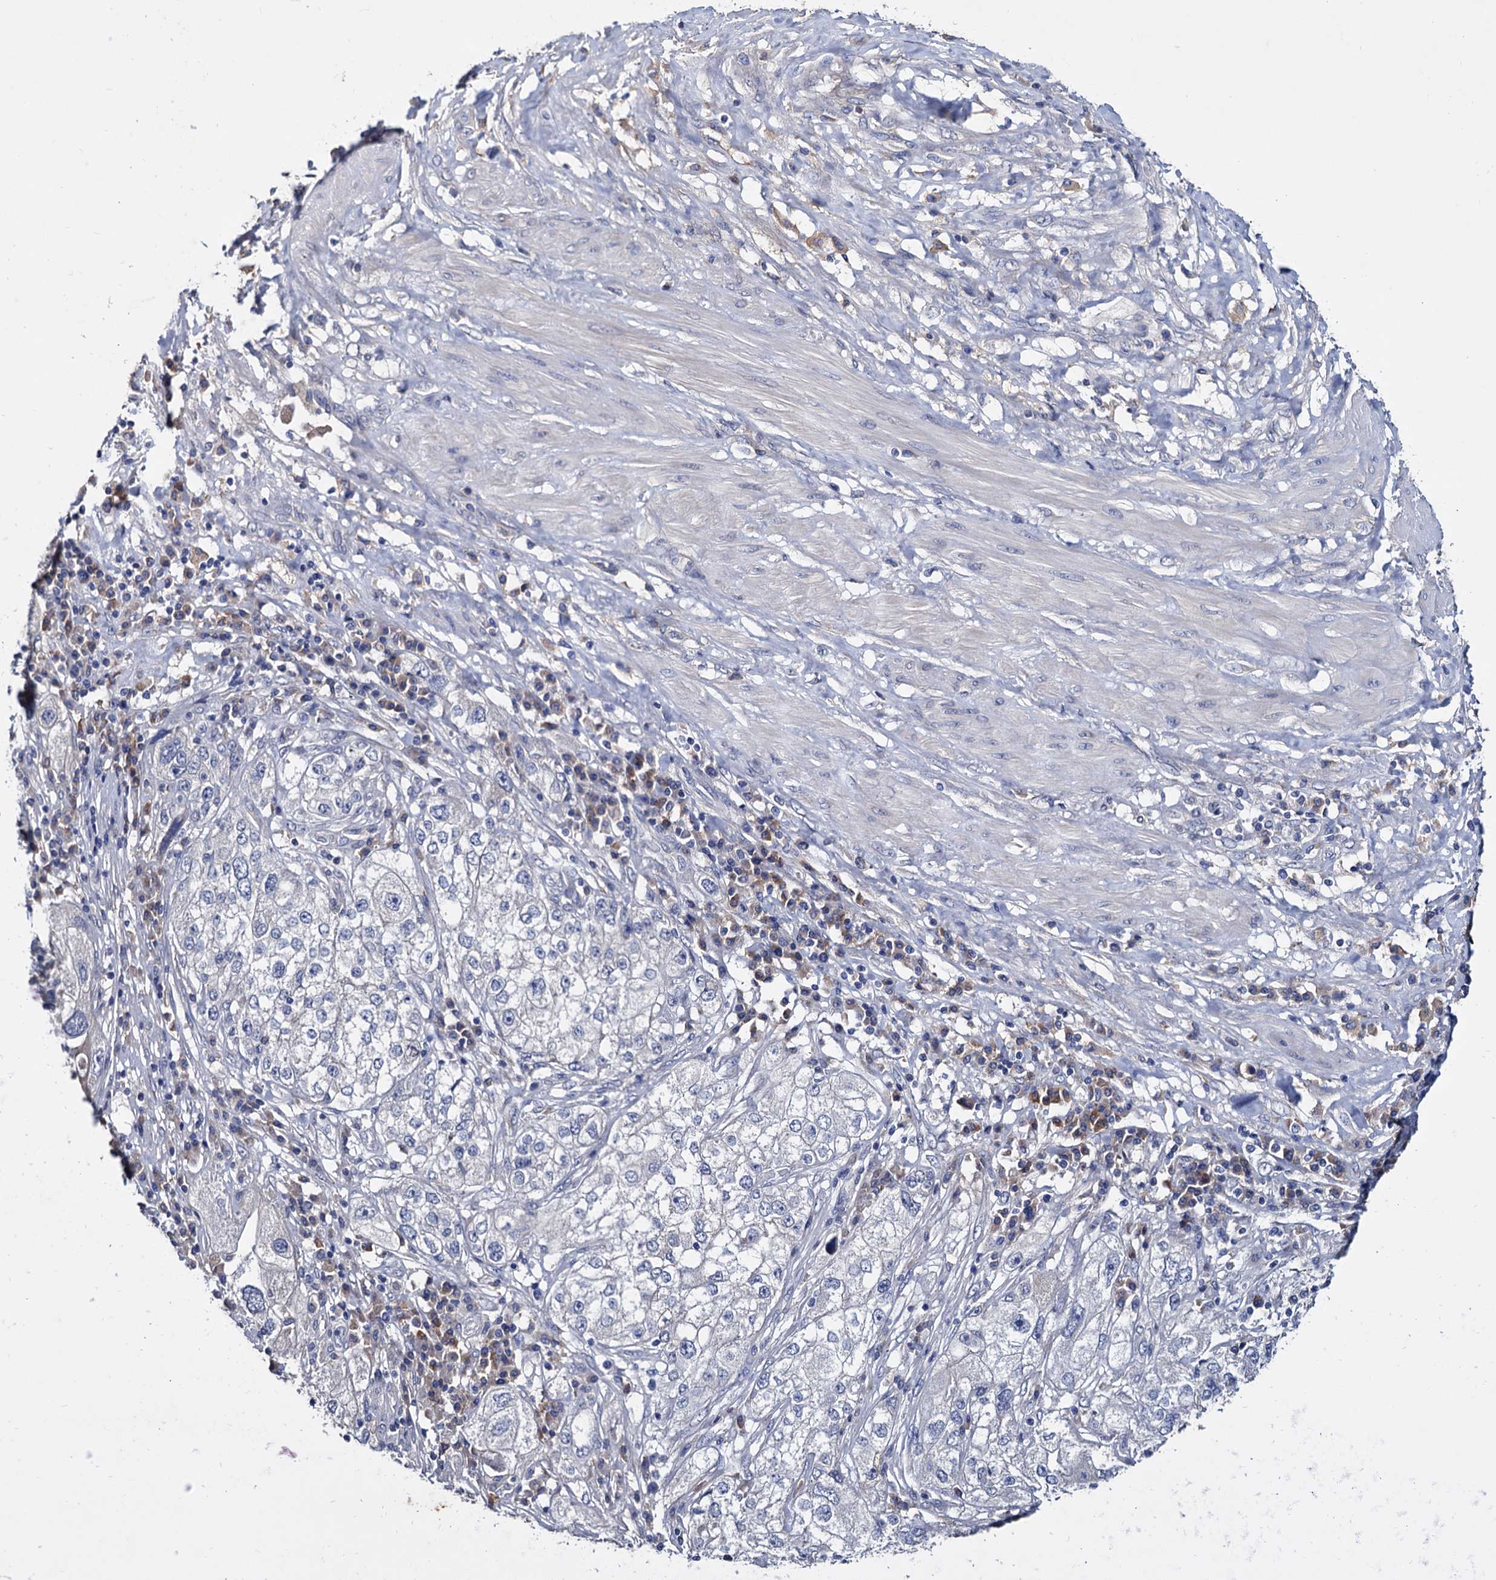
{"staining": {"intensity": "negative", "quantity": "none", "location": "none"}, "tissue": "endometrial cancer", "cell_type": "Tumor cells", "image_type": "cancer", "snomed": [{"axis": "morphology", "description": "Adenocarcinoma, NOS"}, {"axis": "topography", "description": "Endometrium"}], "caption": "Immunohistochemistry (IHC) image of neoplastic tissue: endometrial cancer stained with DAB (3,3'-diaminobenzidine) demonstrates no significant protein staining in tumor cells.", "gene": "NPAS4", "patient": {"sex": "female", "age": 49}}